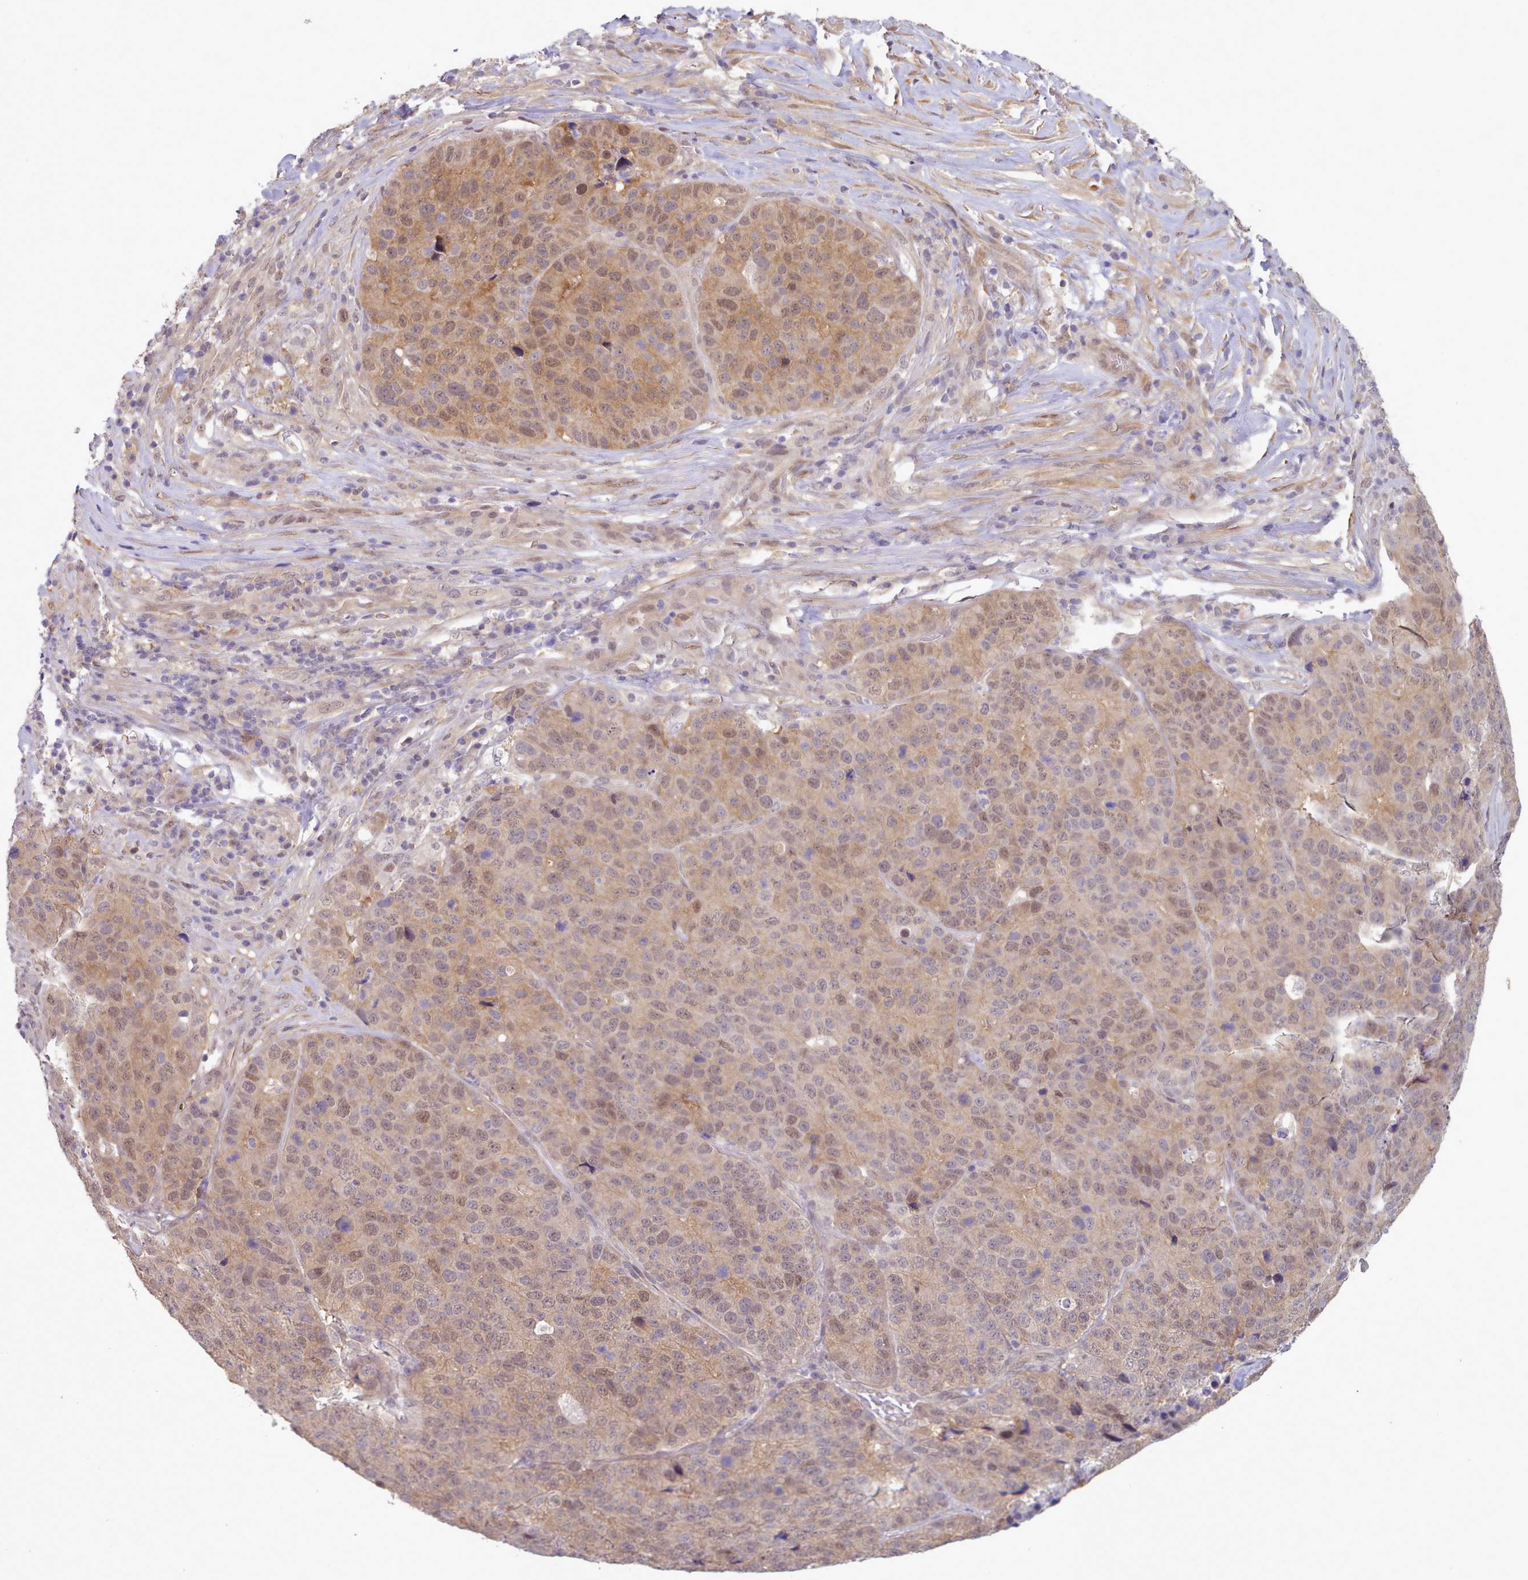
{"staining": {"intensity": "weak", "quantity": "25%-75%", "location": "cytoplasmic/membranous,nuclear"}, "tissue": "stomach cancer", "cell_type": "Tumor cells", "image_type": "cancer", "snomed": [{"axis": "morphology", "description": "Adenocarcinoma, NOS"}, {"axis": "topography", "description": "Stomach"}], "caption": "This is an image of IHC staining of stomach cancer, which shows weak expression in the cytoplasmic/membranous and nuclear of tumor cells.", "gene": "CES3", "patient": {"sex": "male", "age": 71}}